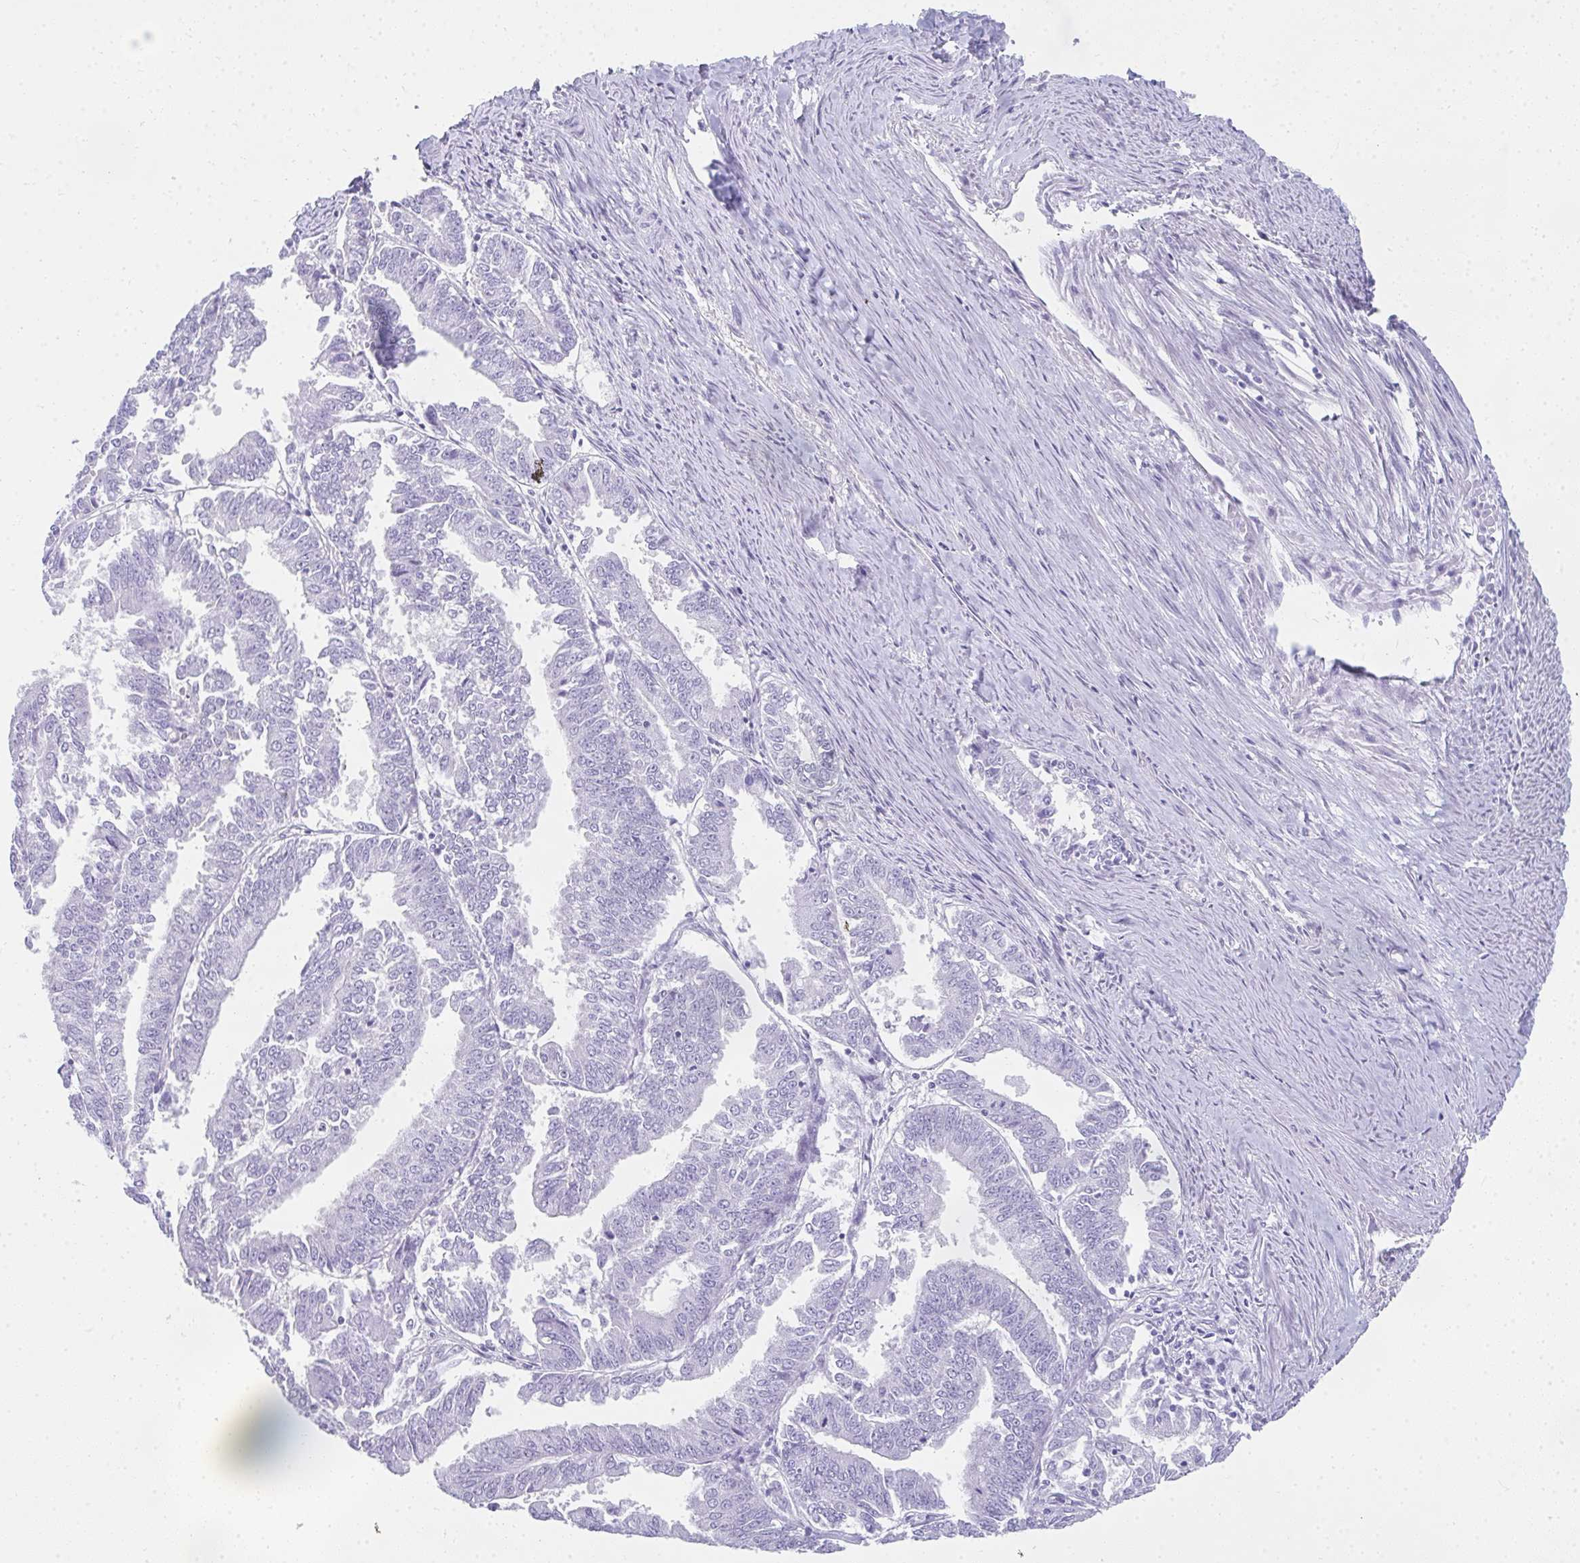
{"staining": {"intensity": "negative", "quantity": "none", "location": "none"}, "tissue": "endometrial cancer", "cell_type": "Tumor cells", "image_type": "cancer", "snomed": [{"axis": "morphology", "description": "Adenocarcinoma, NOS"}, {"axis": "topography", "description": "Endometrium"}], "caption": "High magnification brightfield microscopy of endometrial cancer stained with DAB (brown) and counterstained with hematoxylin (blue): tumor cells show no significant expression.", "gene": "RLF", "patient": {"sex": "female", "age": 73}}